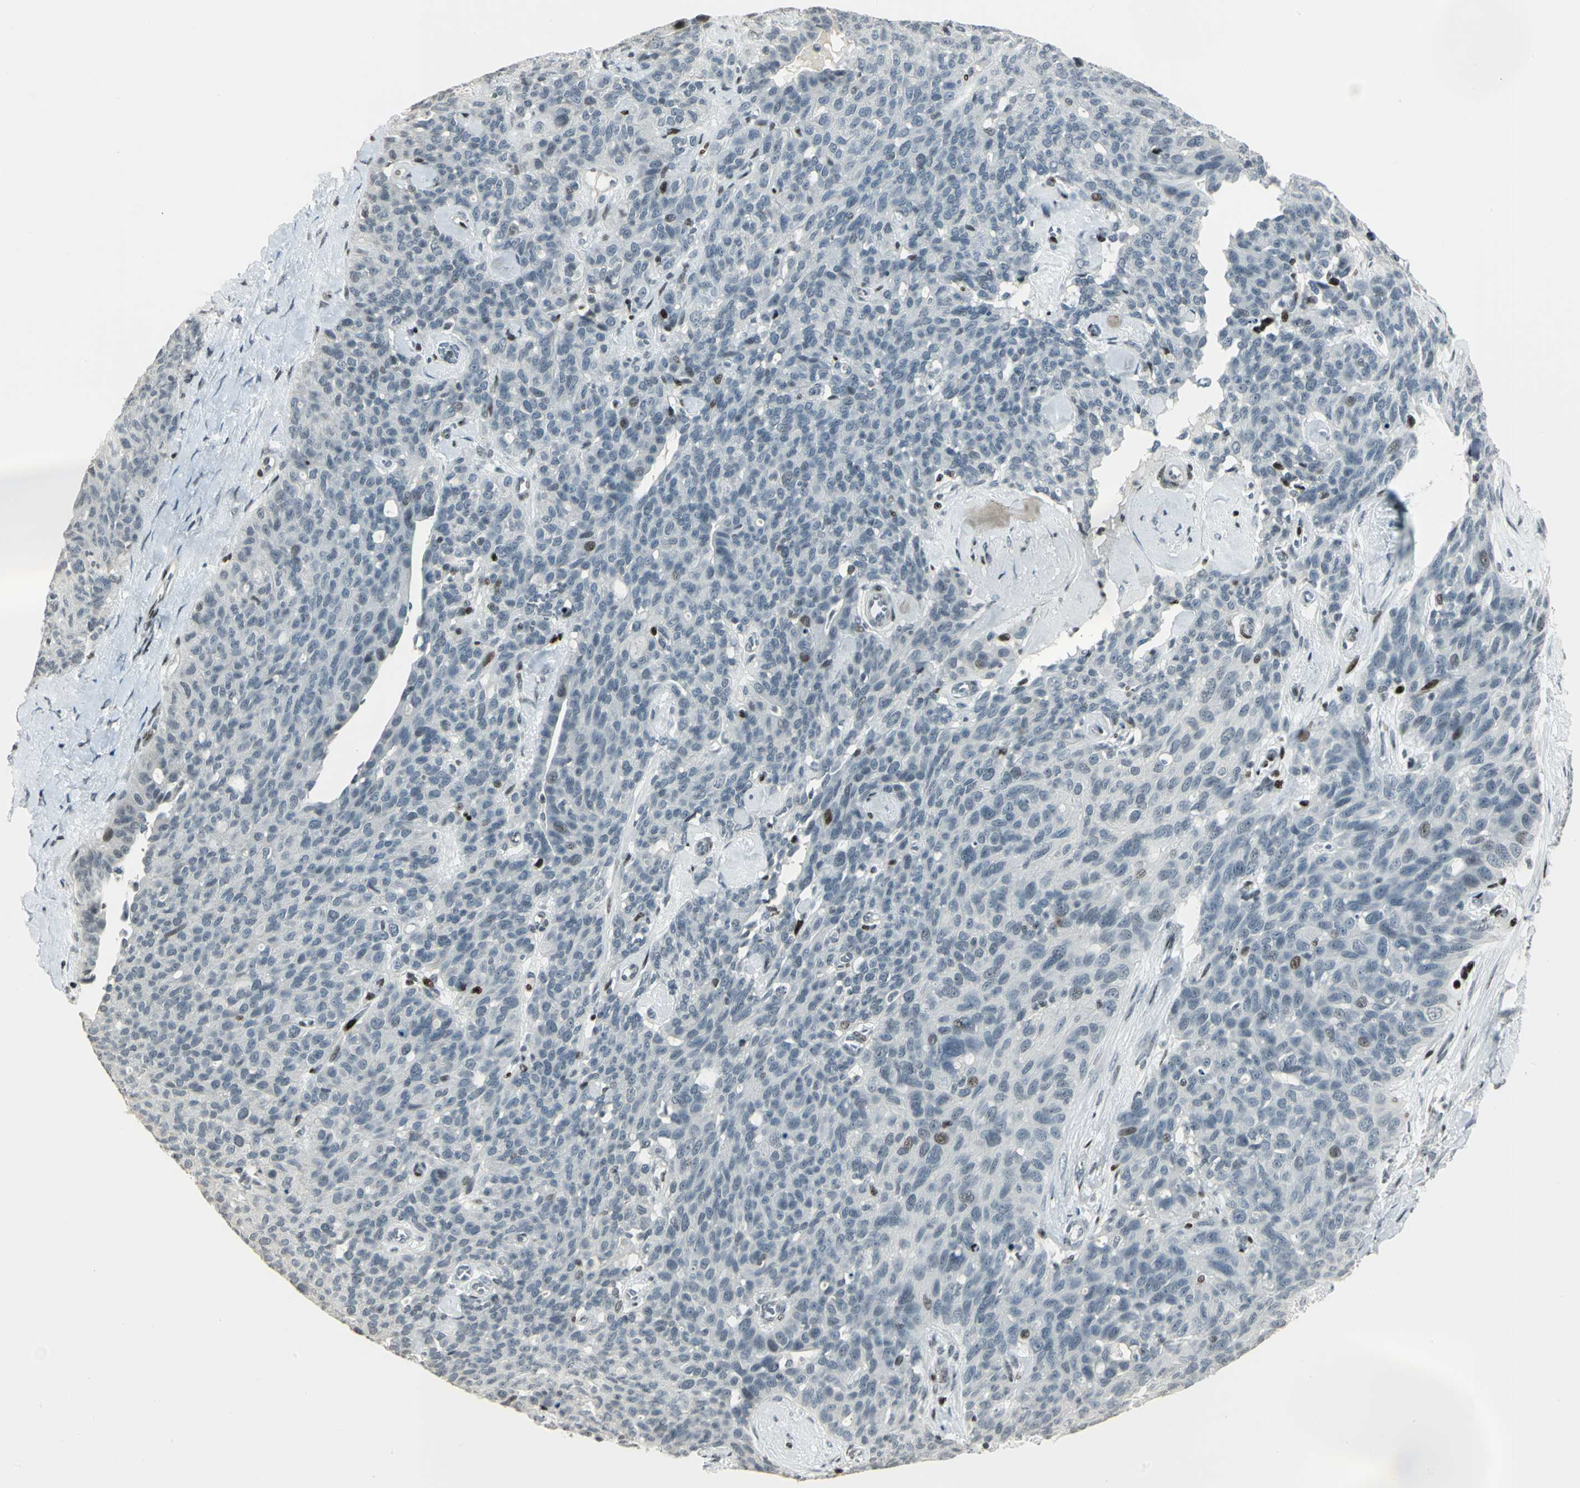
{"staining": {"intensity": "weak", "quantity": "<25%", "location": "nuclear"}, "tissue": "ovarian cancer", "cell_type": "Tumor cells", "image_type": "cancer", "snomed": [{"axis": "morphology", "description": "Carcinoma, endometroid"}, {"axis": "topography", "description": "Ovary"}], "caption": "A histopathology image of endometroid carcinoma (ovarian) stained for a protein demonstrates no brown staining in tumor cells.", "gene": "KDM1A", "patient": {"sex": "female", "age": 60}}